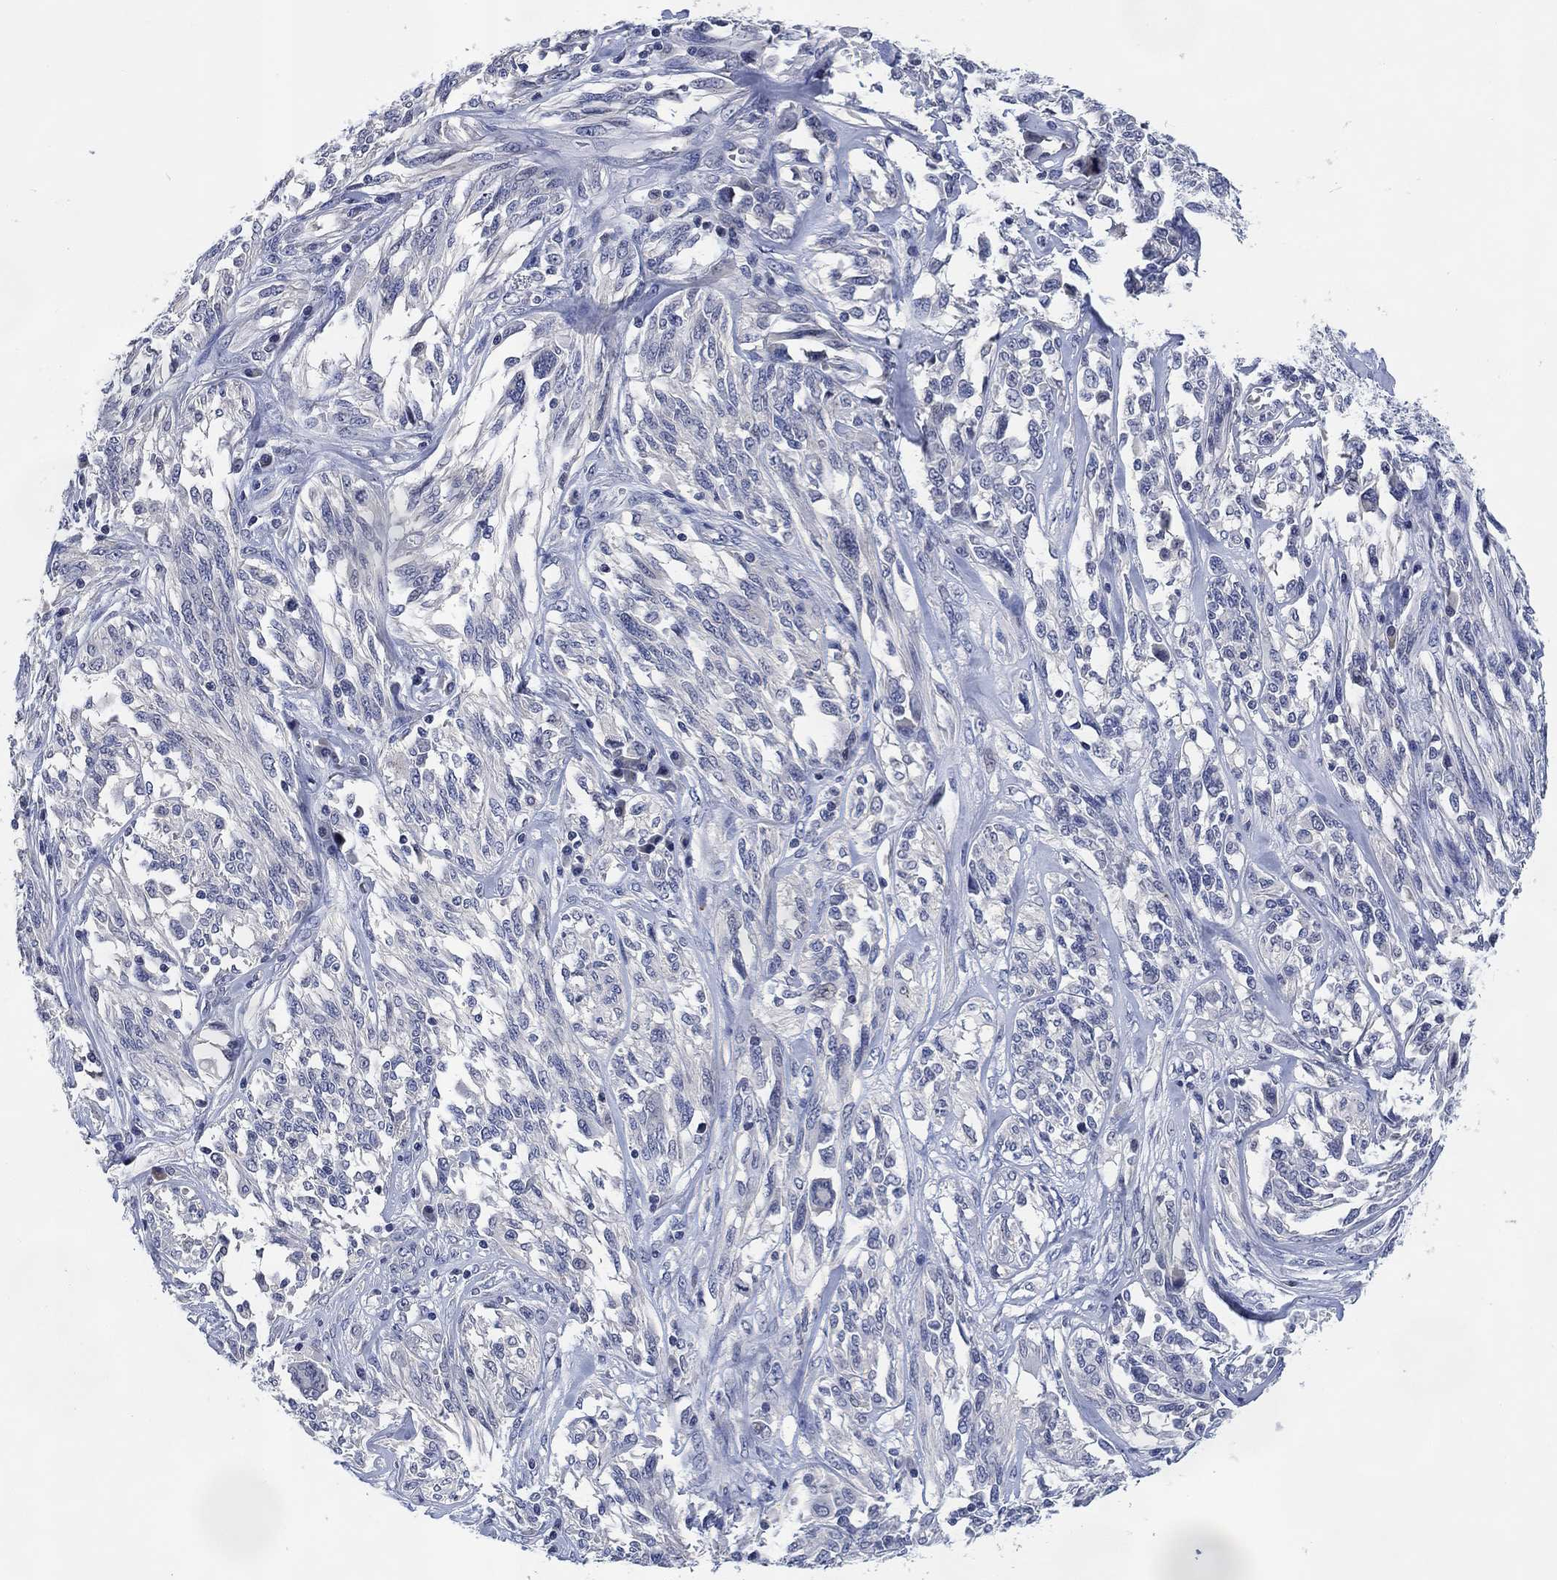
{"staining": {"intensity": "negative", "quantity": "none", "location": "none"}, "tissue": "melanoma", "cell_type": "Tumor cells", "image_type": "cancer", "snomed": [{"axis": "morphology", "description": "Malignant melanoma, NOS"}, {"axis": "topography", "description": "Skin"}], "caption": "High magnification brightfield microscopy of malignant melanoma stained with DAB (3,3'-diaminobenzidine) (brown) and counterstained with hematoxylin (blue): tumor cells show no significant positivity. (Brightfield microscopy of DAB (3,3'-diaminobenzidine) immunohistochemistry (IHC) at high magnification).", "gene": "DAZL", "patient": {"sex": "female", "age": 91}}